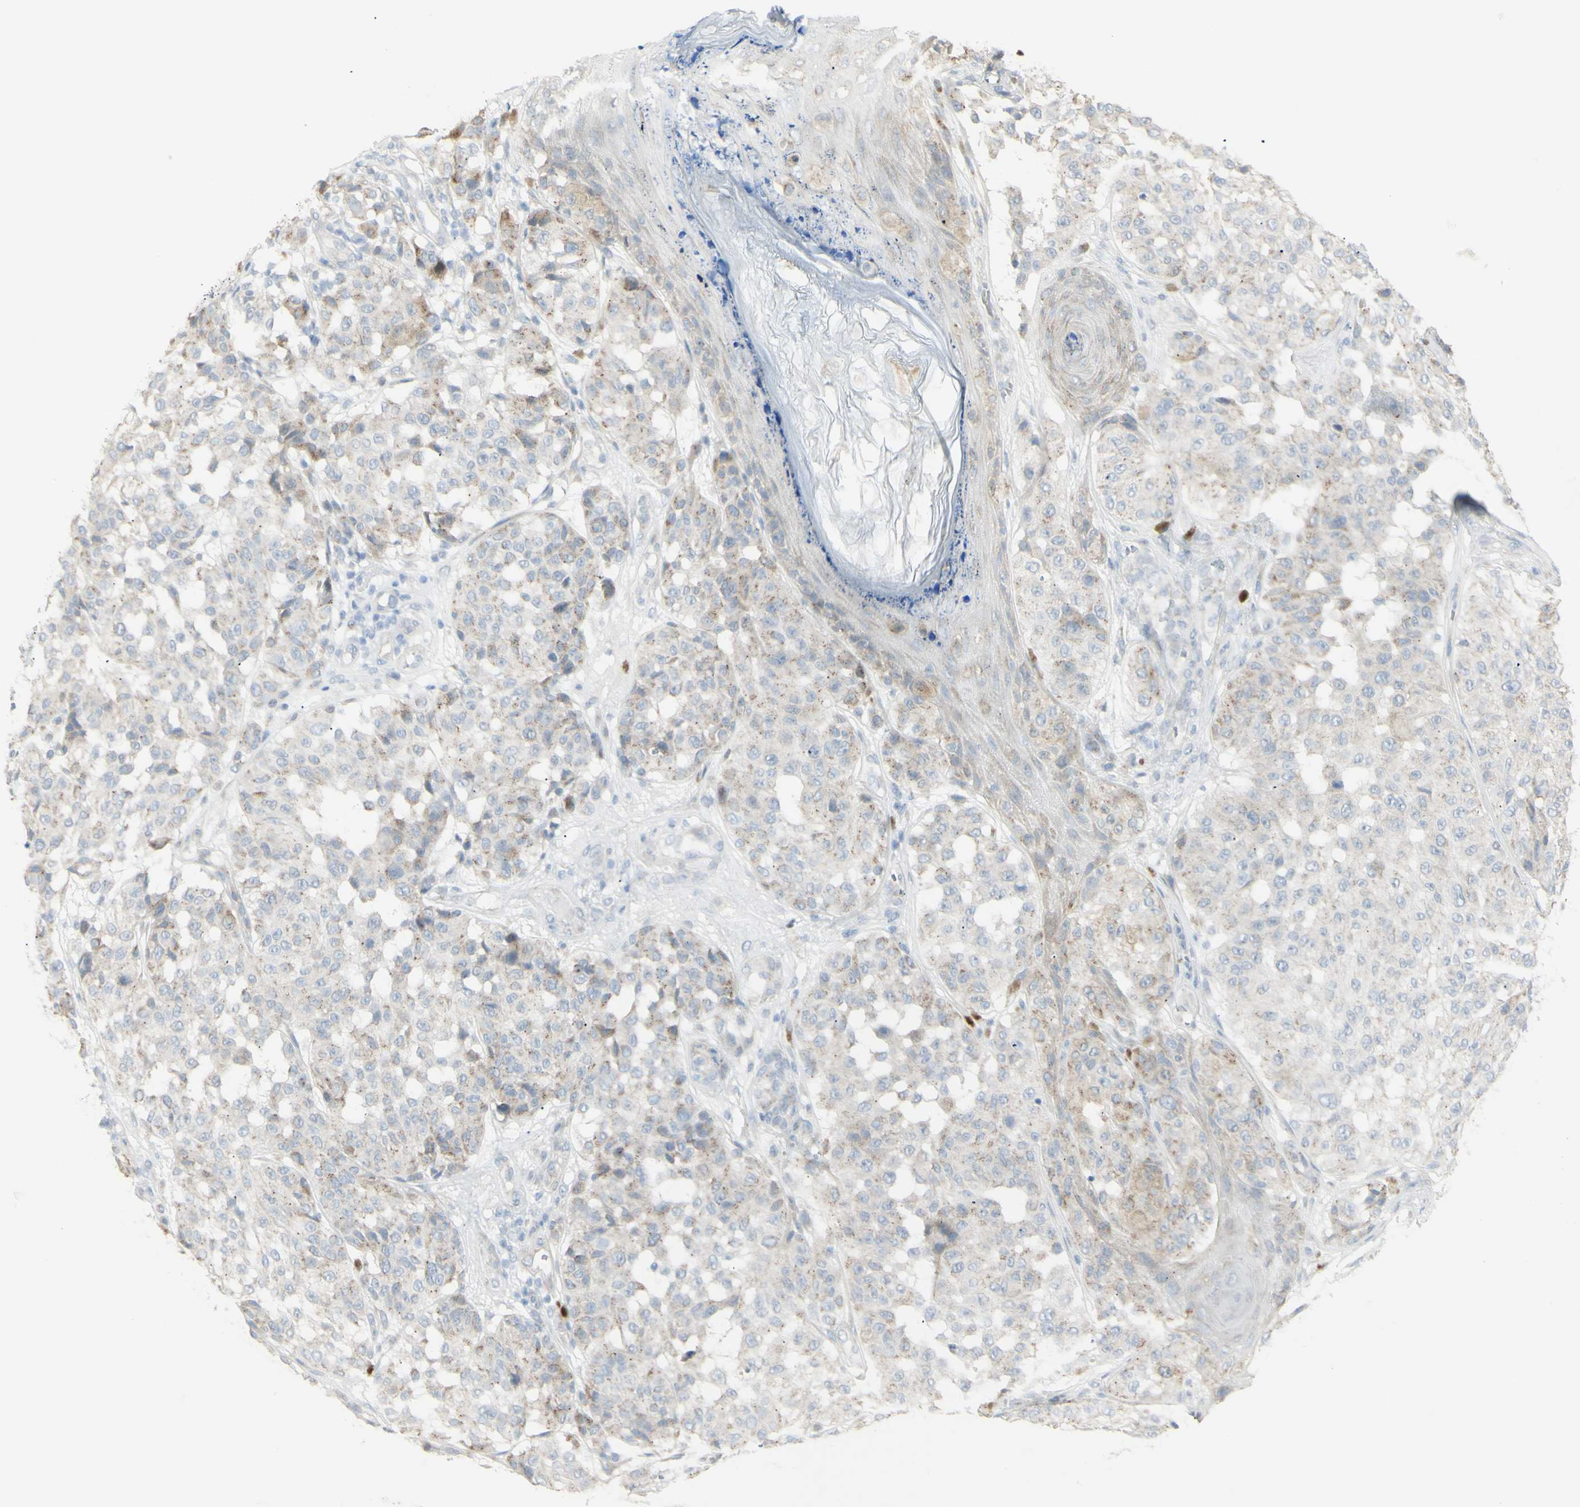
{"staining": {"intensity": "negative", "quantity": "none", "location": "none"}, "tissue": "melanoma", "cell_type": "Tumor cells", "image_type": "cancer", "snomed": [{"axis": "morphology", "description": "Malignant melanoma, NOS"}, {"axis": "topography", "description": "Skin"}], "caption": "Immunohistochemistry photomicrograph of neoplastic tissue: melanoma stained with DAB shows no significant protein positivity in tumor cells.", "gene": "NDST4", "patient": {"sex": "female", "age": 46}}